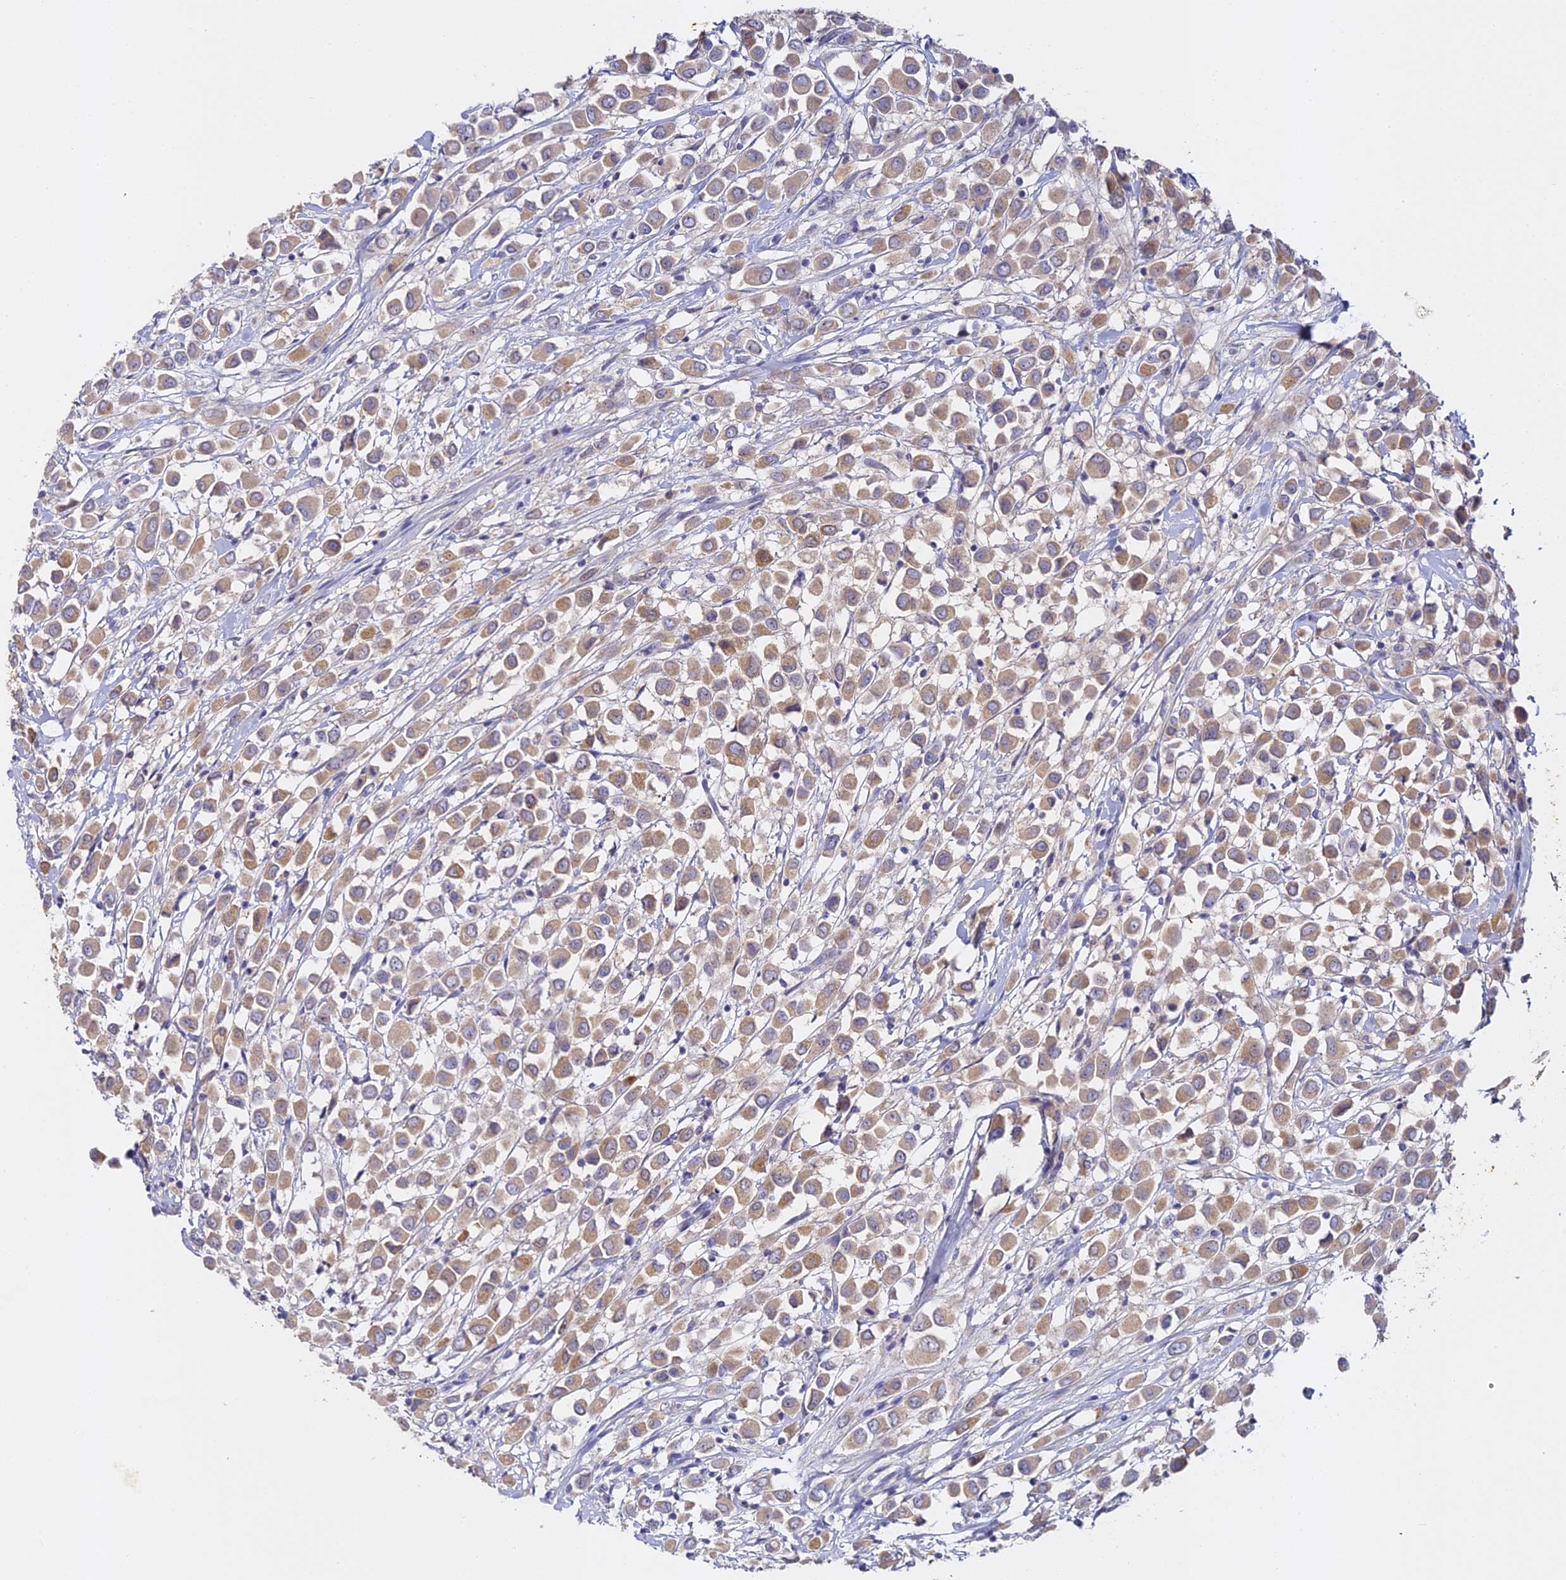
{"staining": {"intensity": "weak", "quantity": ">75%", "location": "cytoplasmic/membranous"}, "tissue": "breast cancer", "cell_type": "Tumor cells", "image_type": "cancer", "snomed": [{"axis": "morphology", "description": "Duct carcinoma"}, {"axis": "topography", "description": "Breast"}], "caption": "A brown stain highlights weak cytoplasmic/membranous positivity of a protein in intraductal carcinoma (breast) tumor cells.", "gene": "DONSON", "patient": {"sex": "female", "age": 61}}